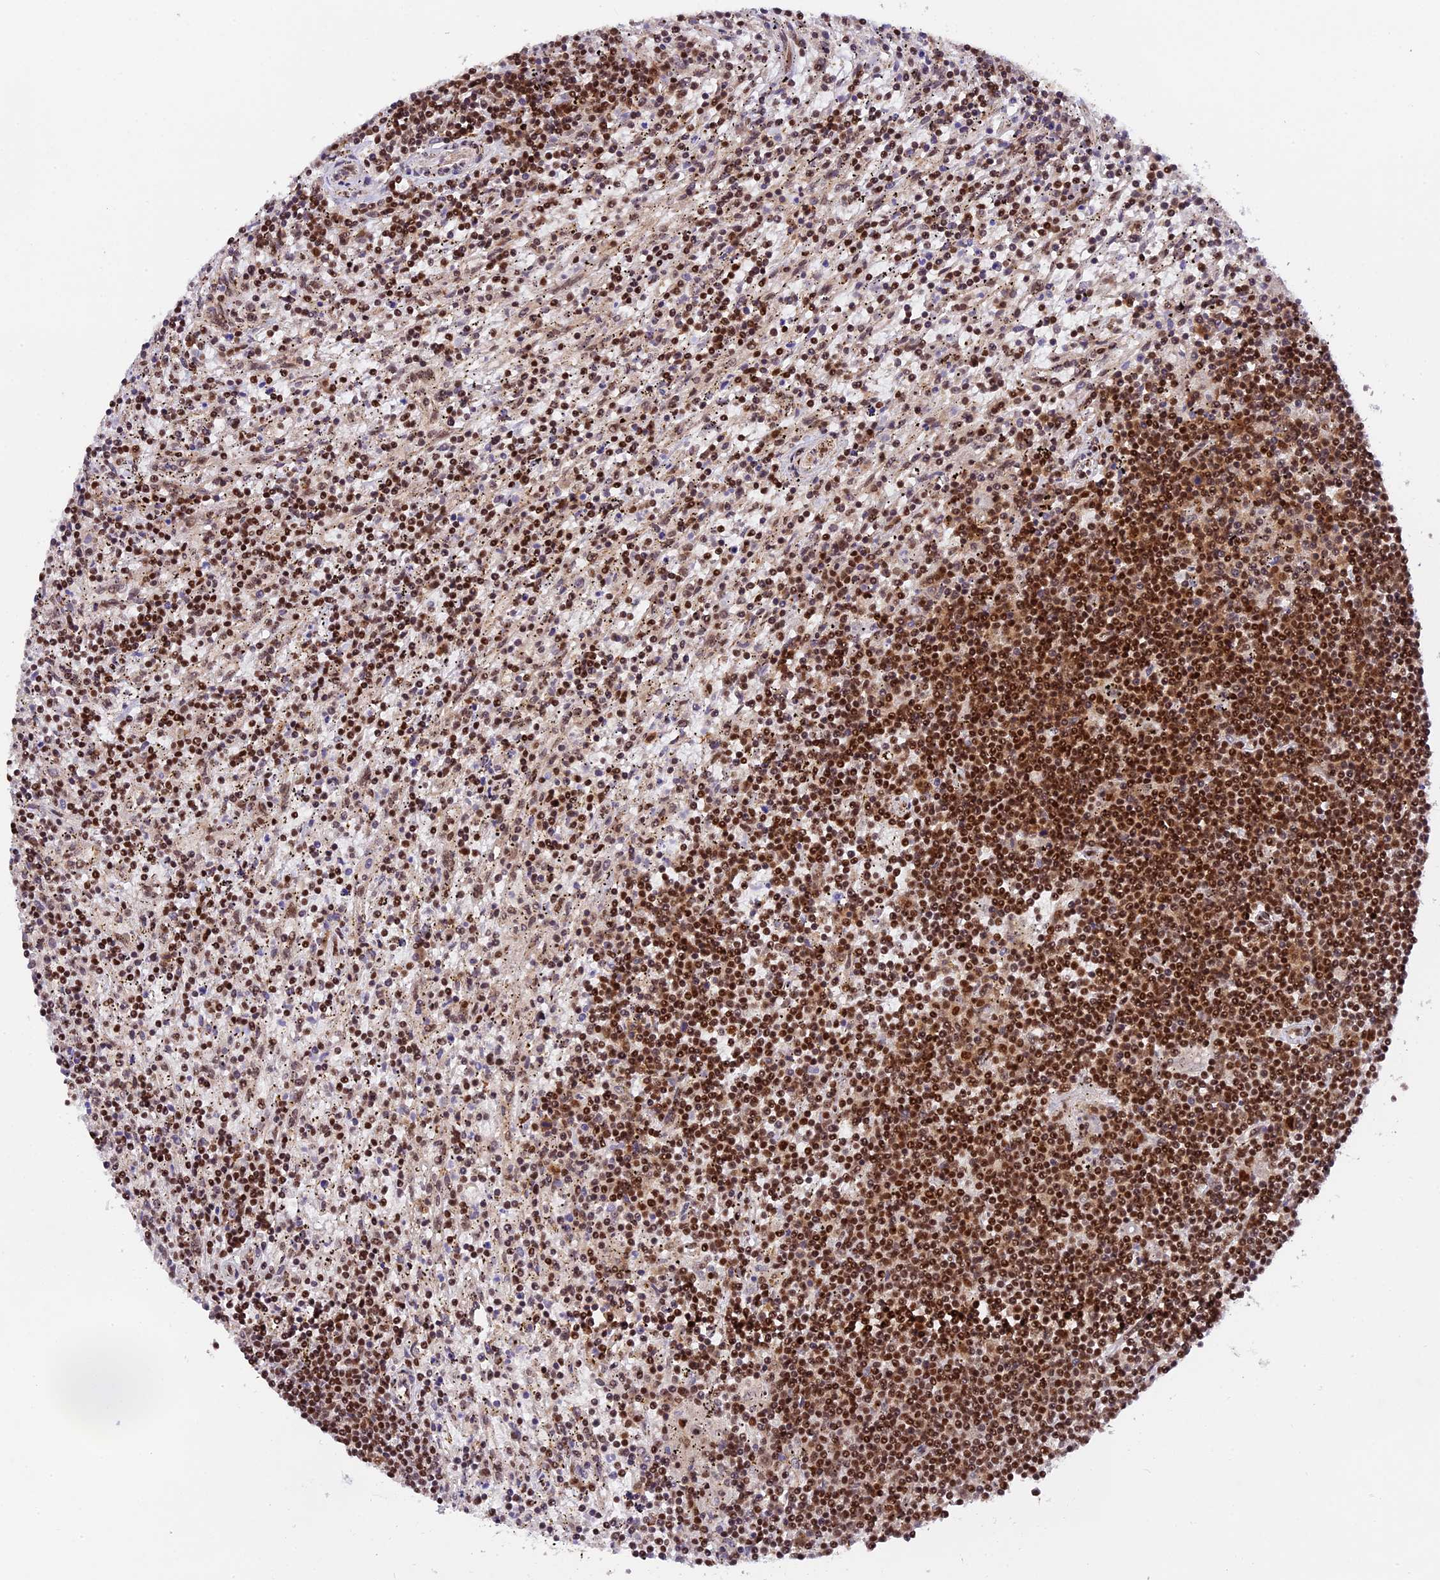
{"staining": {"intensity": "strong", "quantity": "25%-75%", "location": "nuclear"}, "tissue": "lymphoma", "cell_type": "Tumor cells", "image_type": "cancer", "snomed": [{"axis": "morphology", "description": "Malignant lymphoma, non-Hodgkin's type, Low grade"}, {"axis": "topography", "description": "Spleen"}], "caption": "Low-grade malignant lymphoma, non-Hodgkin's type stained for a protein (brown) reveals strong nuclear positive positivity in about 25%-75% of tumor cells.", "gene": "RAMAC", "patient": {"sex": "male", "age": 76}}